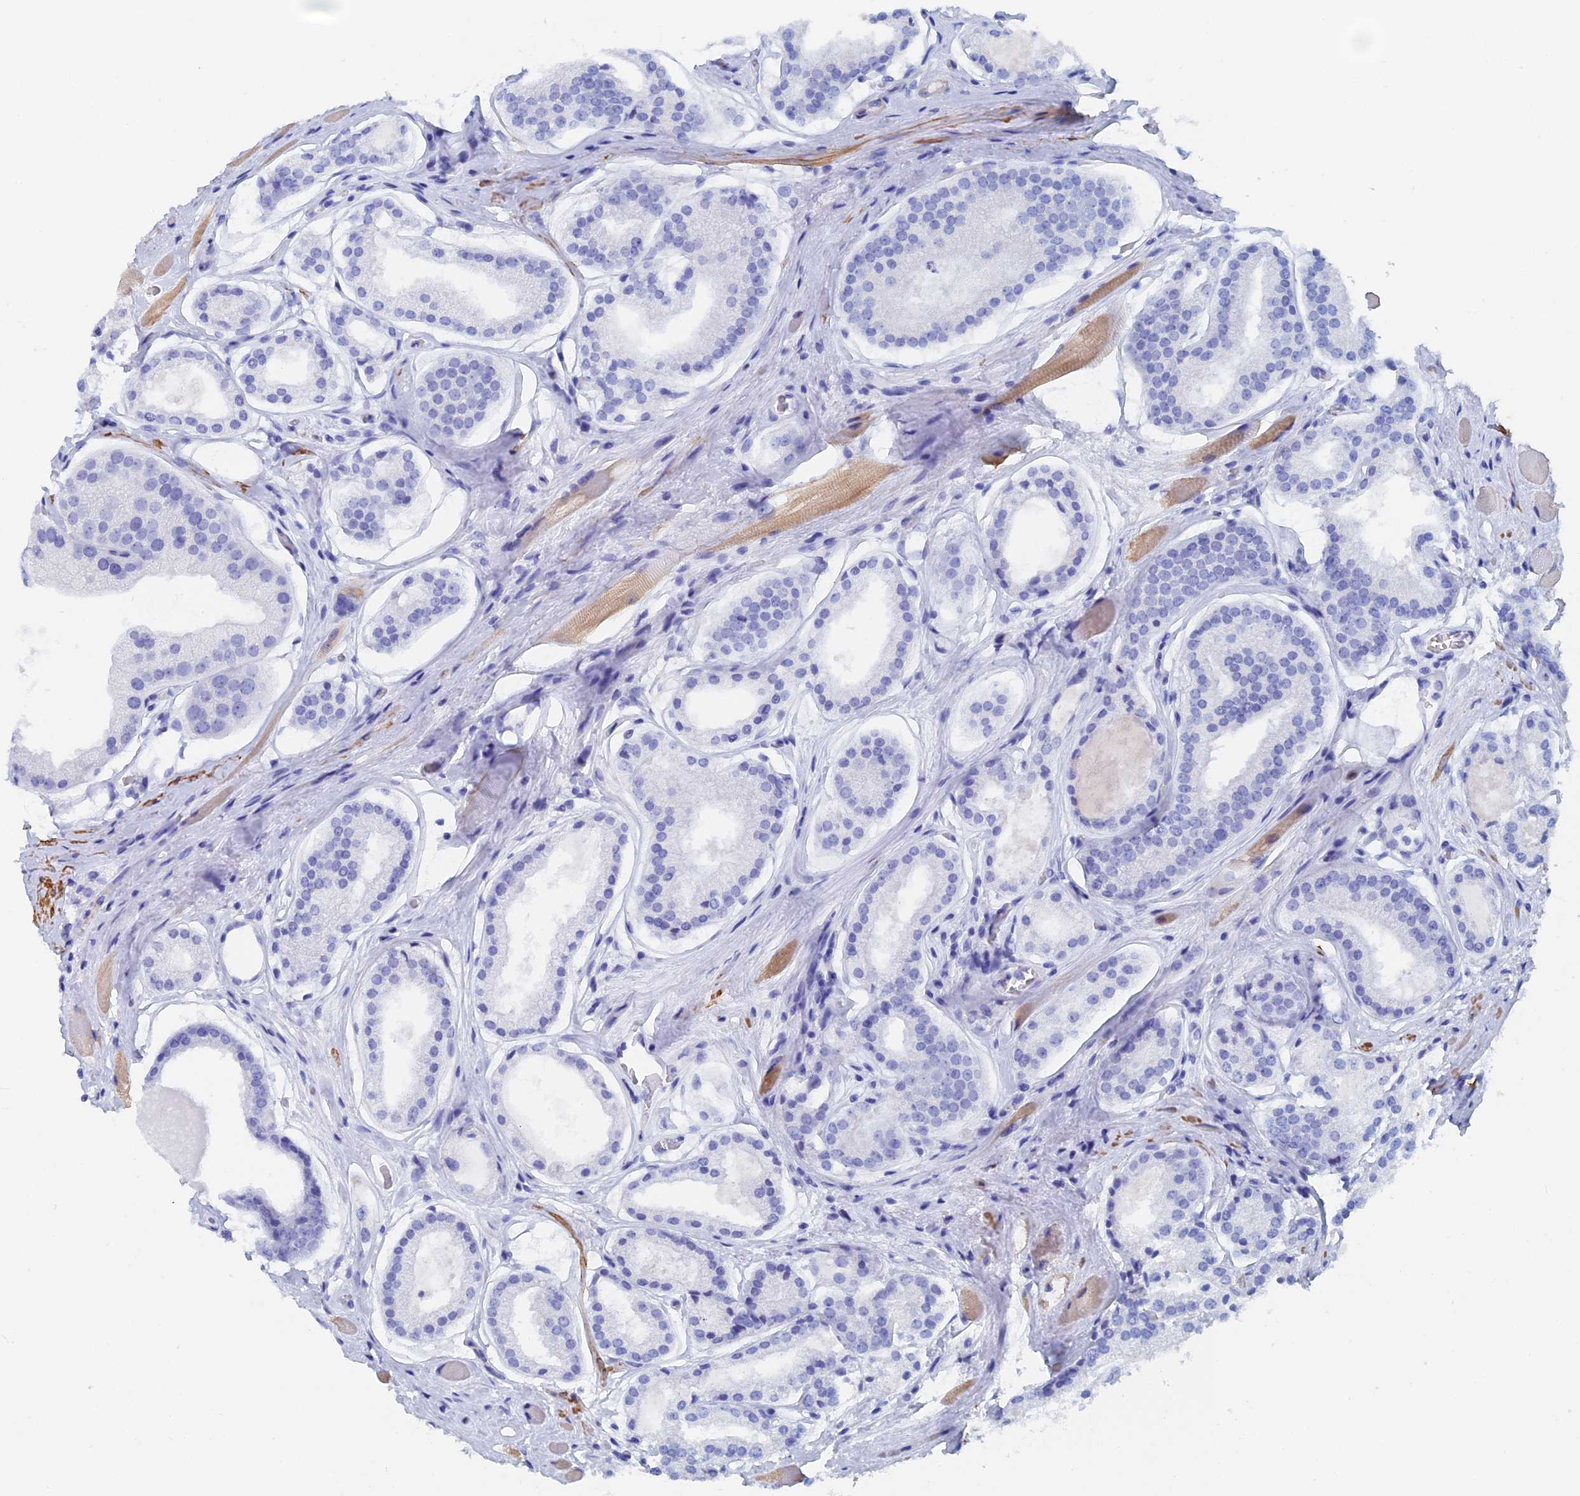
{"staining": {"intensity": "negative", "quantity": "none", "location": "none"}, "tissue": "prostate cancer", "cell_type": "Tumor cells", "image_type": "cancer", "snomed": [{"axis": "morphology", "description": "Adenocarcinoma, High grade"}, {"axis": "topography", "description": "Prostate"}], "caption": "DAB (3,3'-diaminobenzidine) immunohistochemical staining of human high-grade adenocarcinoma (prostate) exhibits no significant staining in tumor cells.", "gene": "KCNK18", "patient": {"sex": "male", "age": 67}}